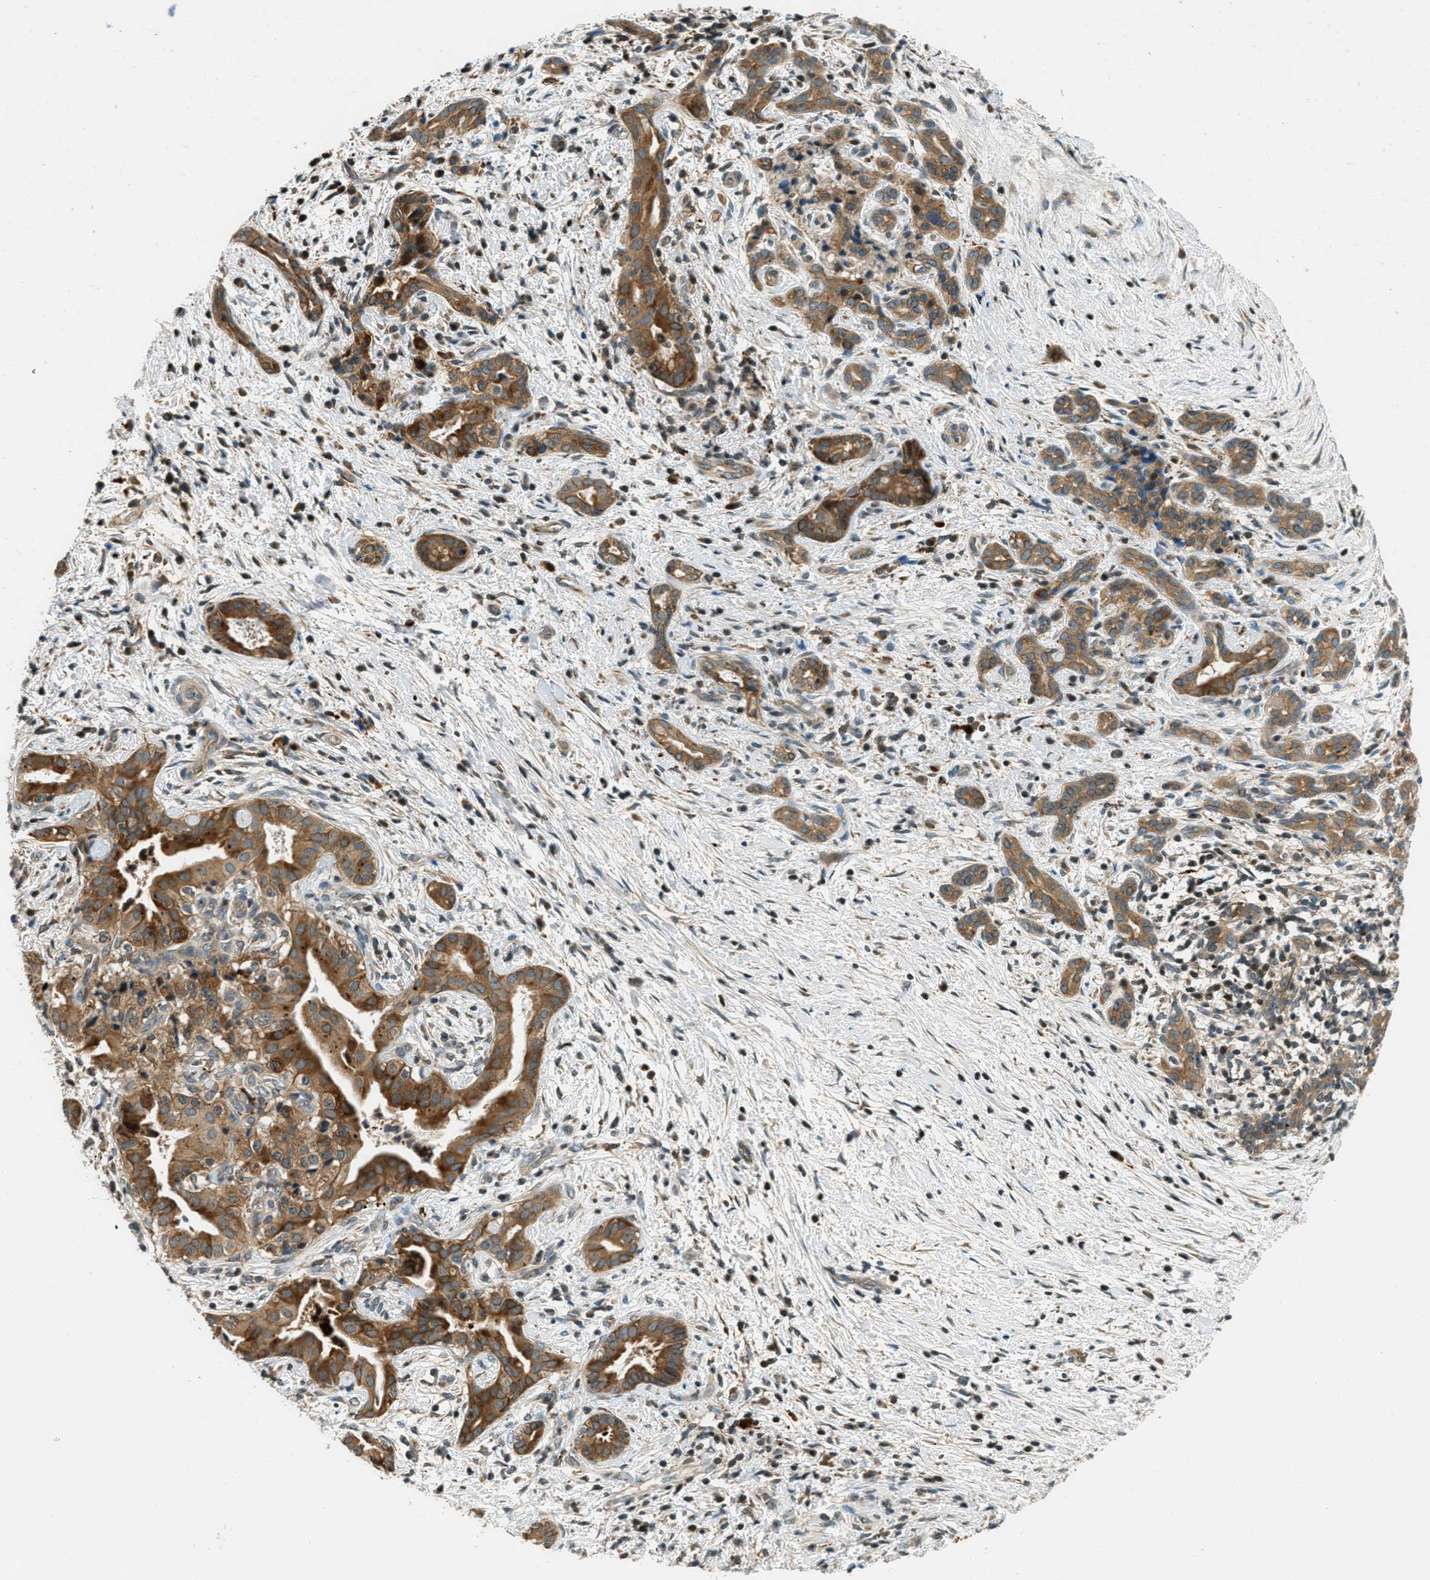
{"staining": {"intensity": "moderate", "quantity": ">75%", "location": "cytoplasmic/membranous"}, "tissue": "pancreatic cancer", "cell_type": "Tumor cells", "image_type": "cancer", "snomed": [{"axis": "morphology", "description": "Adenocarcinoma, NOS"}, {"axis": "topography", "description": "Pancreas"}], "caption": "Protein analysis of pancreatic cancer tissue demonstrates moderate cytoplasmic/membranous positivity in about >75% of tumor cells. (brown staining indicates protein expression, while blue staining denotes nuclei).", "gene": "PTPN23", "patient": {"sex": "female", "age": 70}}